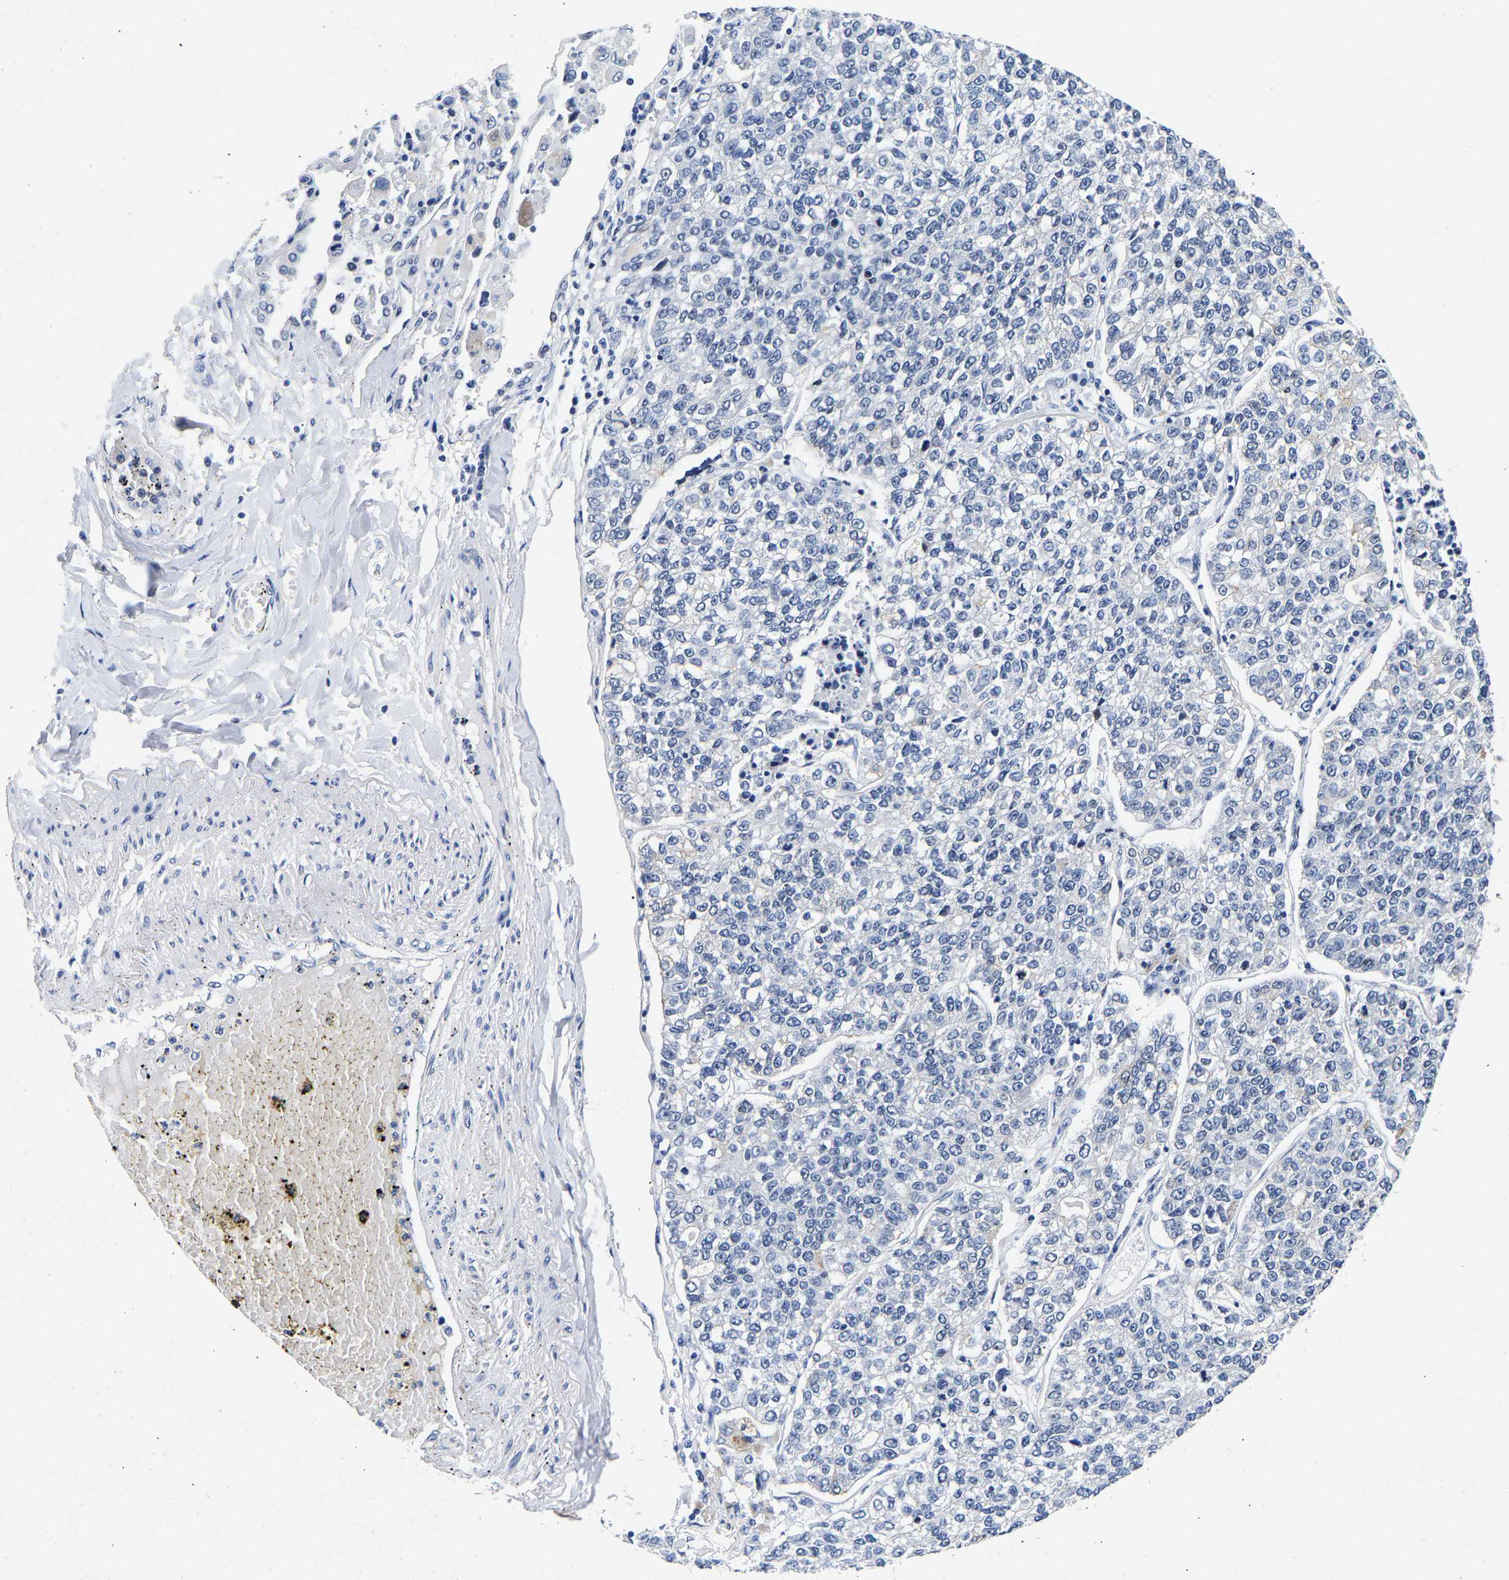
{"staining": {"intensity": "negative", "quantity": "none", "location": "none"}, "tissue": "lung cancer", "cell_type": "Tumor cells", "image_type": "cancer", "snomed": [{"axis": "morphology", "description": "Adenocarcinoma, NOS"}, {"axis": "topography", "description": "Lung"}], "caption": "An image of lung cancer (adenocarcinoma) stained for a protein displays no brown staining in tumor cells.", "gene": "CCDC6", "patient": {"sex": "male", "age": 49}}